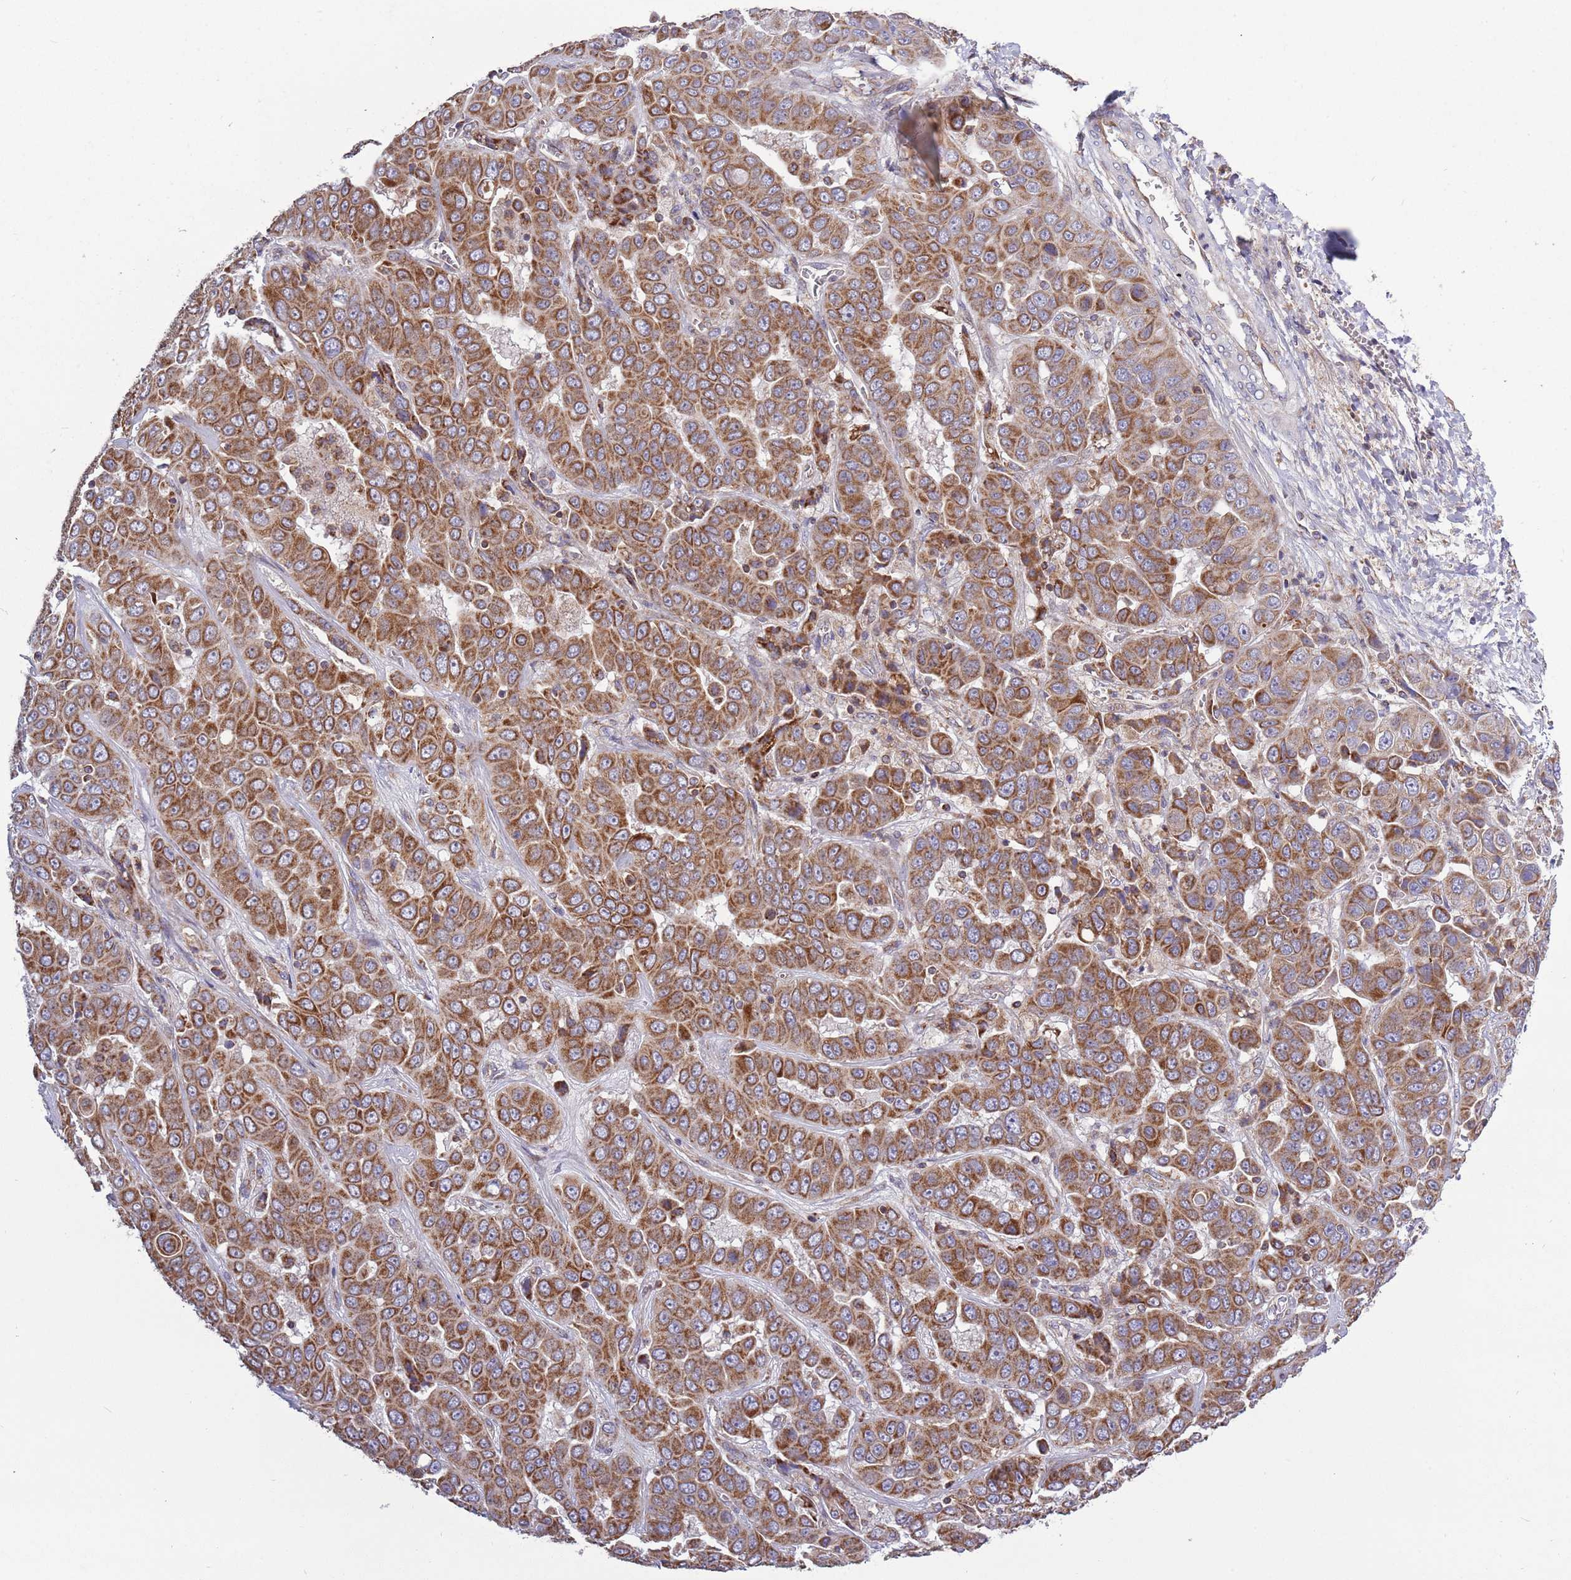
{"staining": {"intensity": "moderate", "quantity": ">75%", "location": "cytoplasmic/membranous"}, "tissue": "liver cancer", "cell_type": "Tumor cells", "image_type": "cancer", "snomed": [{"axis": "morphology", "description": "Cholangiocarcinoma"}, {"axis": "topography", "description": "Liver"}], "caption": "This photomicrograph exhibits immunohistochemistry staining of human liver cancer, with medium moderate cytoplasmic/membranous positivity in approximately >75% of tumor cells.", "gene": "IRS4", "patient": {"sex": "female", "age": 52}}